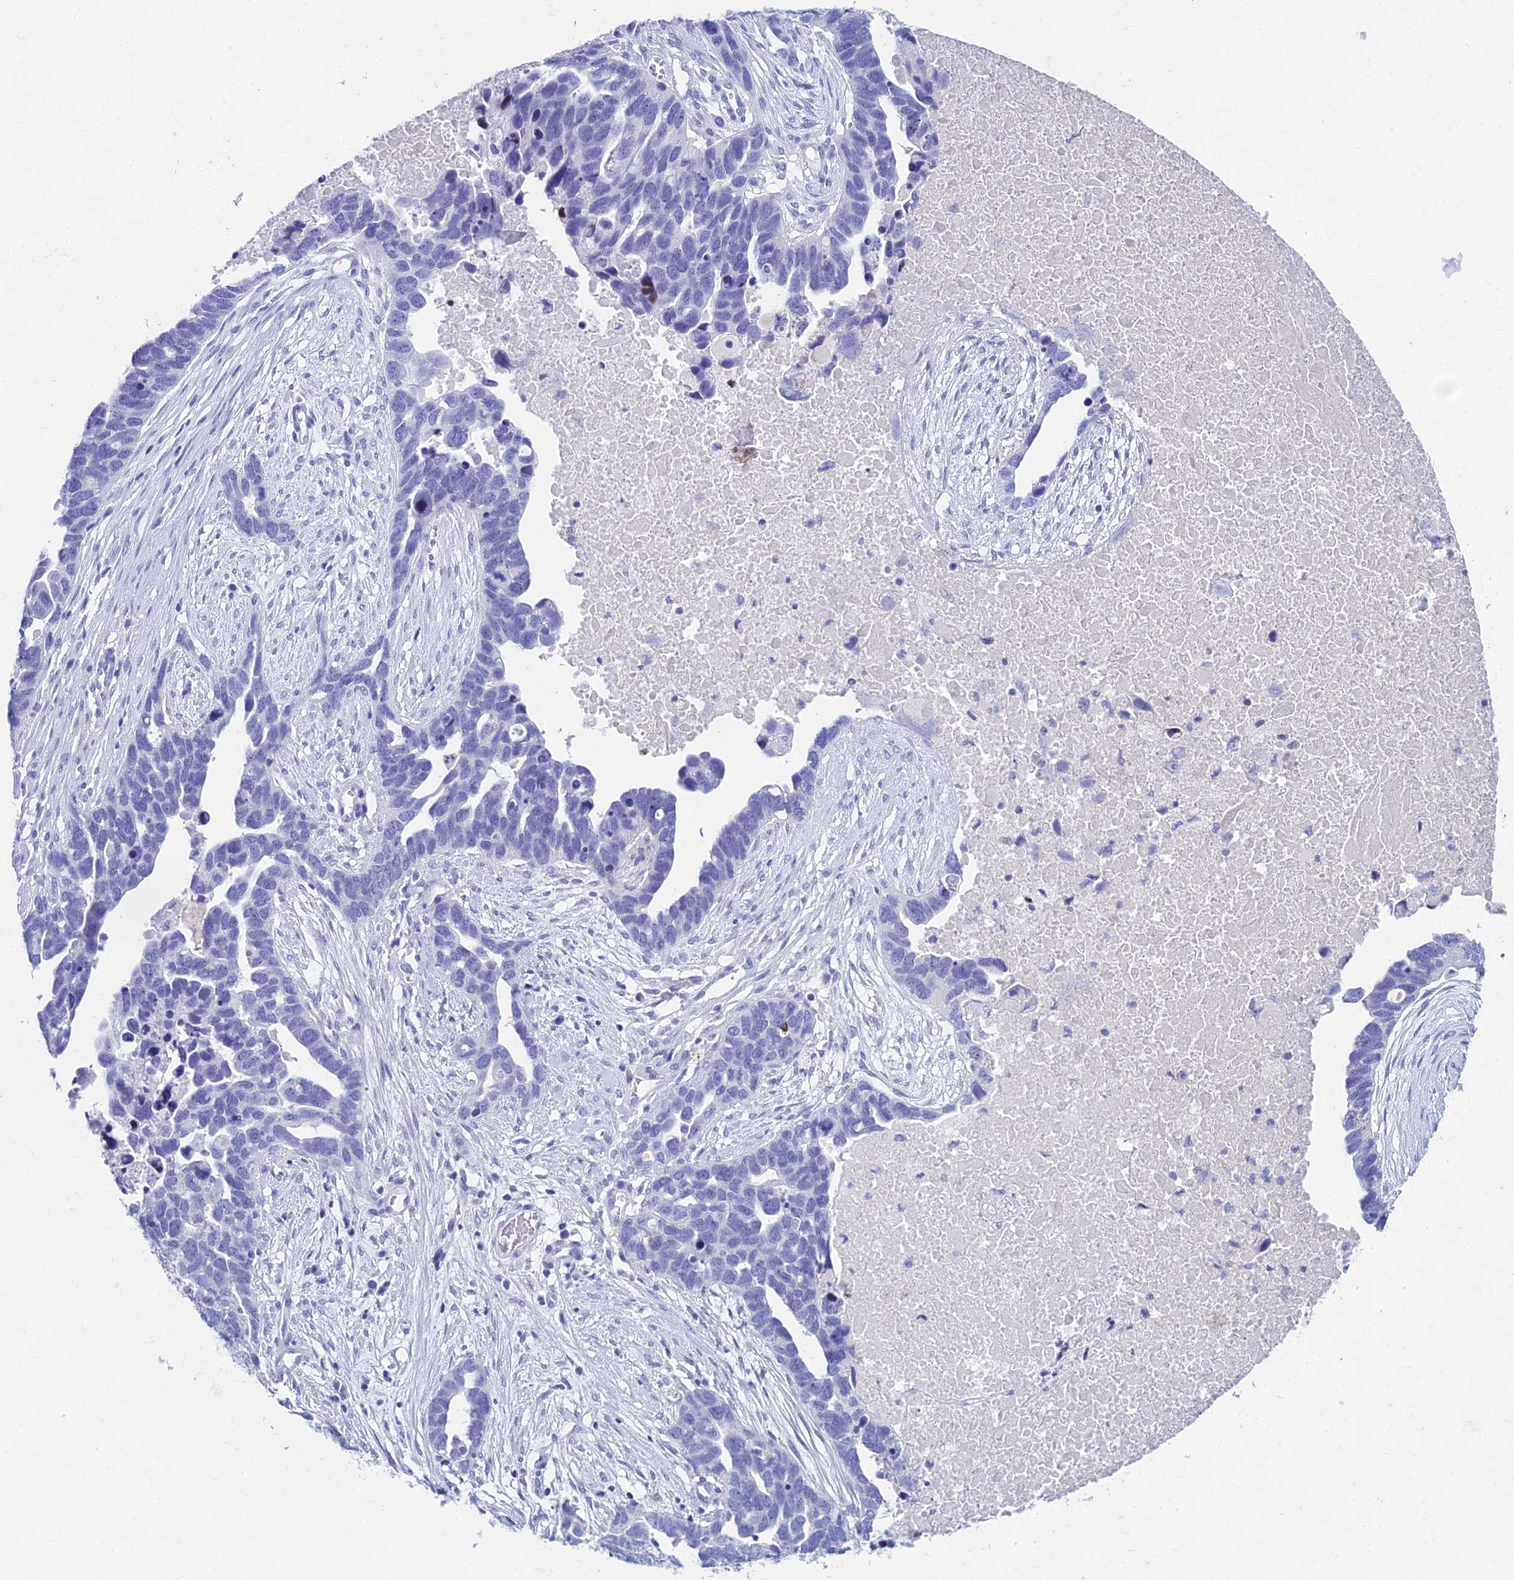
{"staining": {"intensity": "negative", "quantity": "none", "location": "none"}, "tissue": "ovarian cancer", "cell_type": "Tumor cells", "image_type": "cancer", "snomed": [{"axis": "morphology", "description": "Cystadenocarcinoma, serous, NOS"}, {"axis": "topography", "description": "Ovary"}], "caption": "This is a image of immunohistochemistry staining of ovarian serous cystadenocarcinoma, which shows no staining in tumor cells.", "gene": "HSPA1L", "patient": {"sex": "female", "age": 54}}